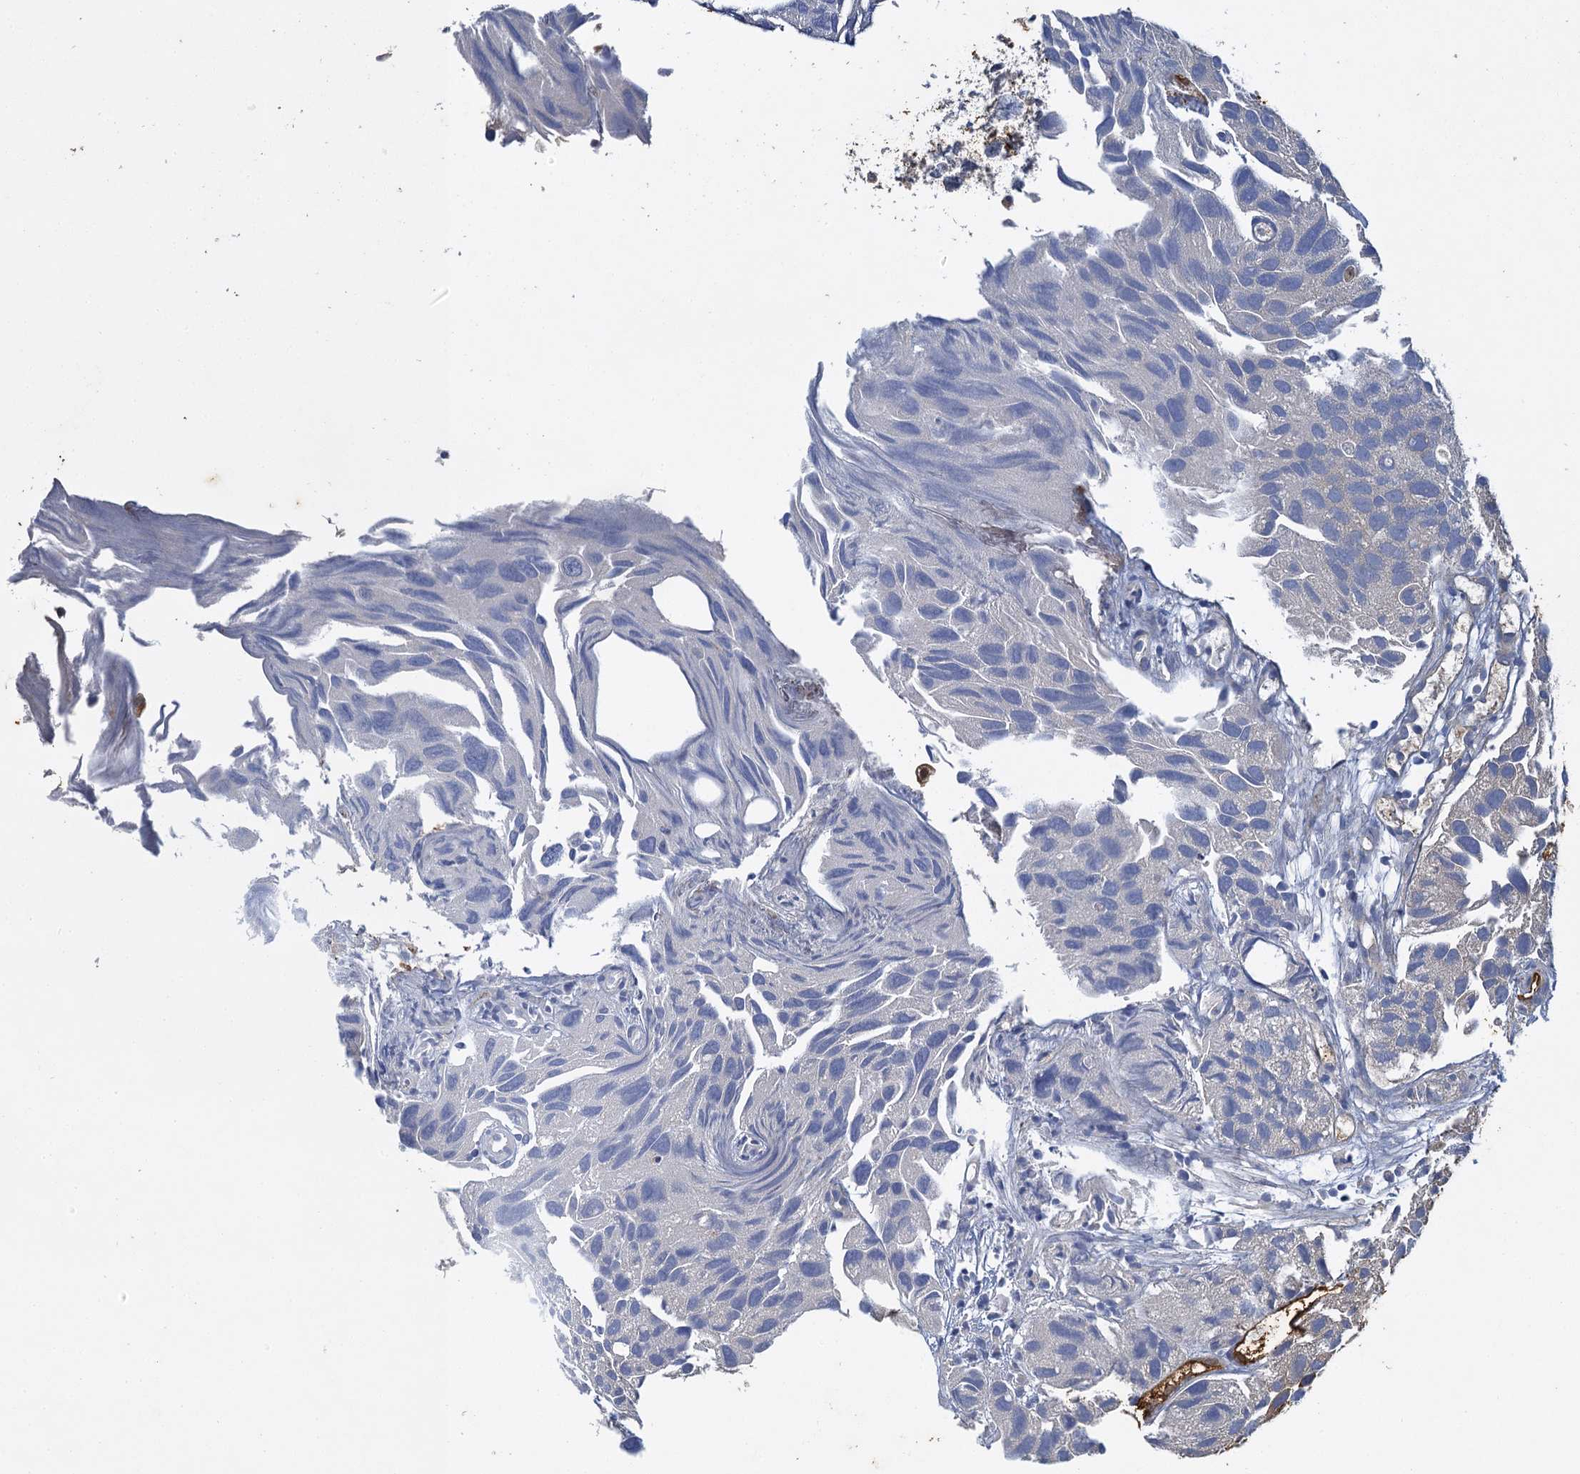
{"staining": {"intensity": "moderate", "quantity": "<25%", "location": "cytoplasmic/membranous"}, "tissue": "urothelial cancer", "cell_type": "Tumor cells", "image_type": "cancer", "snomed": [{"axis": "morphology", "description": "Urothelial carcinoma, High grade"}, {"axis": "topography", "description": "Urinary bladder"}], "caption": "Protein staining of urothelial cancer tissue demonstrates moderate cytoplasmic/membranous positivity in approximately <25% of tumor cells.", "gene": "BCS1L", "patient": {"sex": "female", "age": 75}}